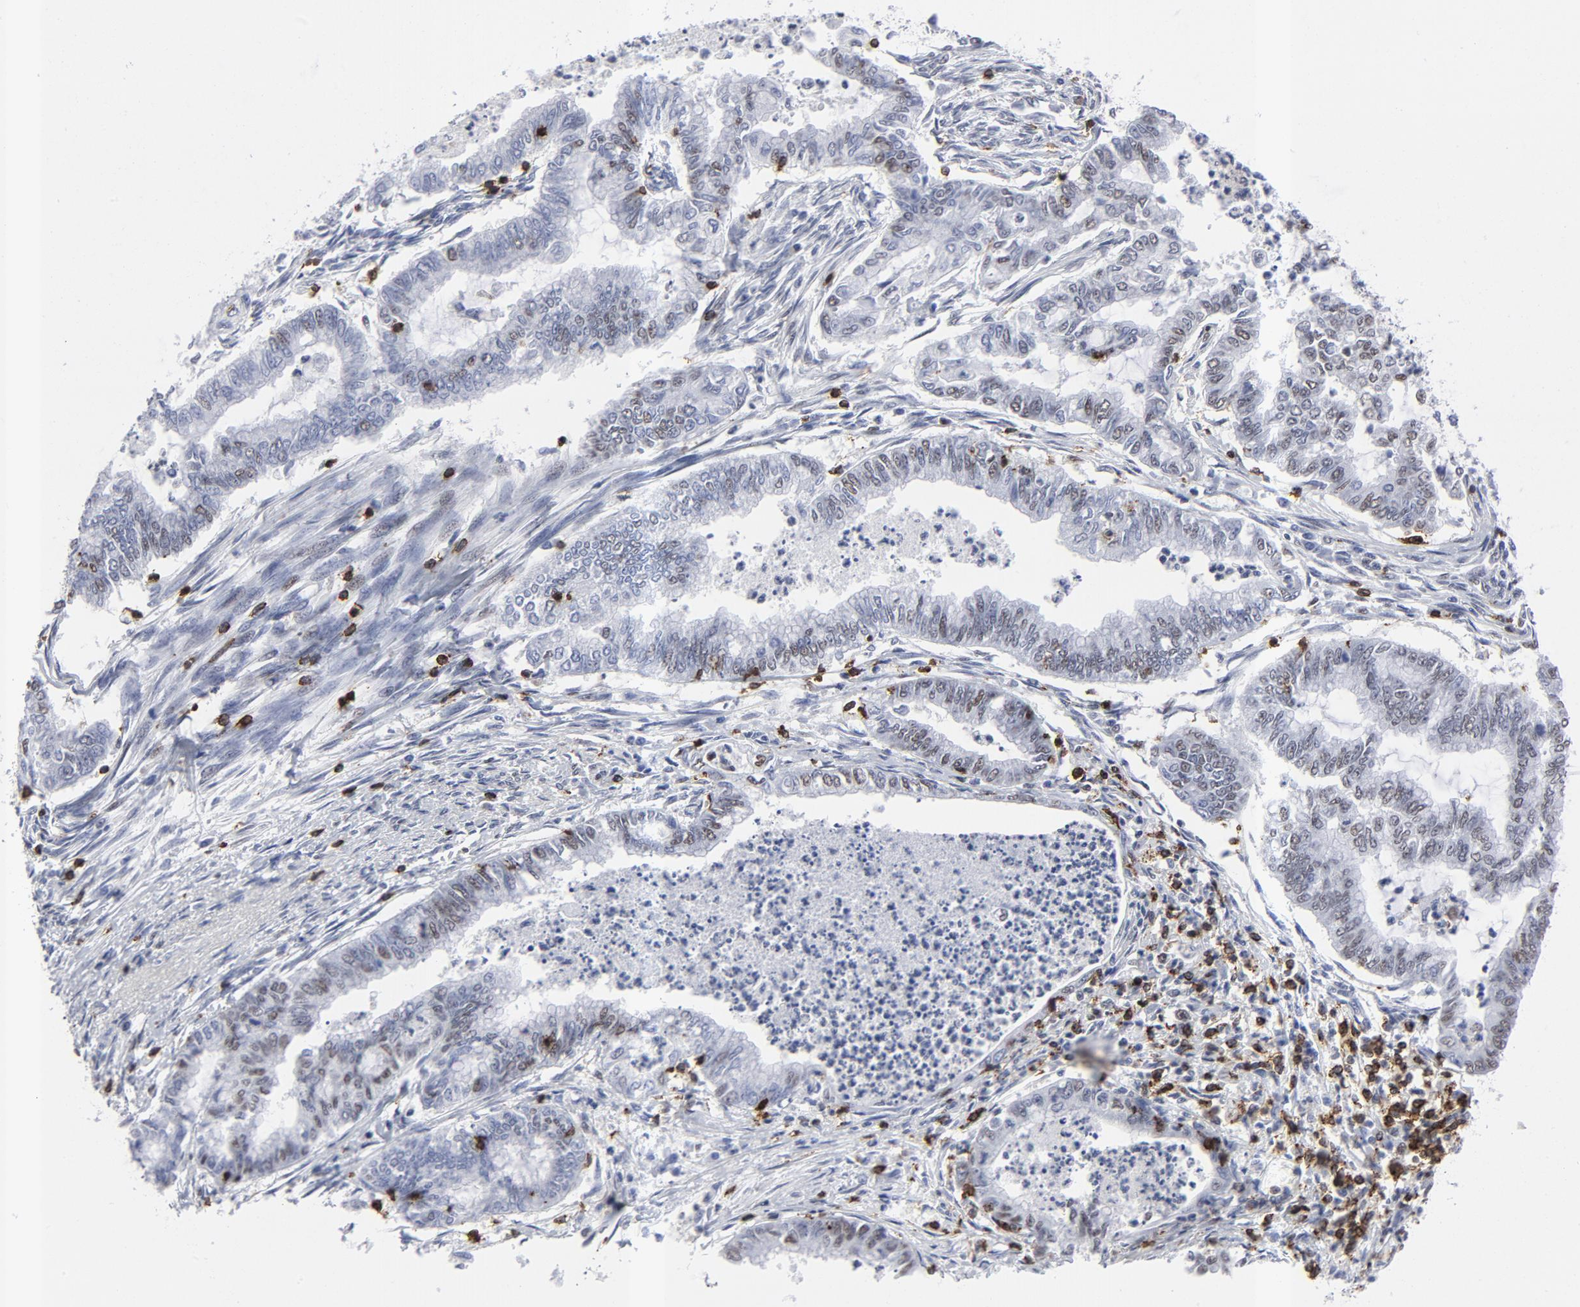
{"staining": {"intensity": "weak", "quantity": "<25%", "location": "nuclear"}, "tissue": "endometrial cancer", "cell_type": "Tumor cells", "image_type": "cancer", "snomed": [{"axis": "morphology", "description": "Adenocarcinoma, NOS"}, {"axis": "topography", "description": "Endometrium"}], "caption": "This is an immunohistochemistry micrograph of endometrial cancer. There is no staining in tumor cells.", "gene": "CD2", "patient": {"sex": "female", "age": 79}}